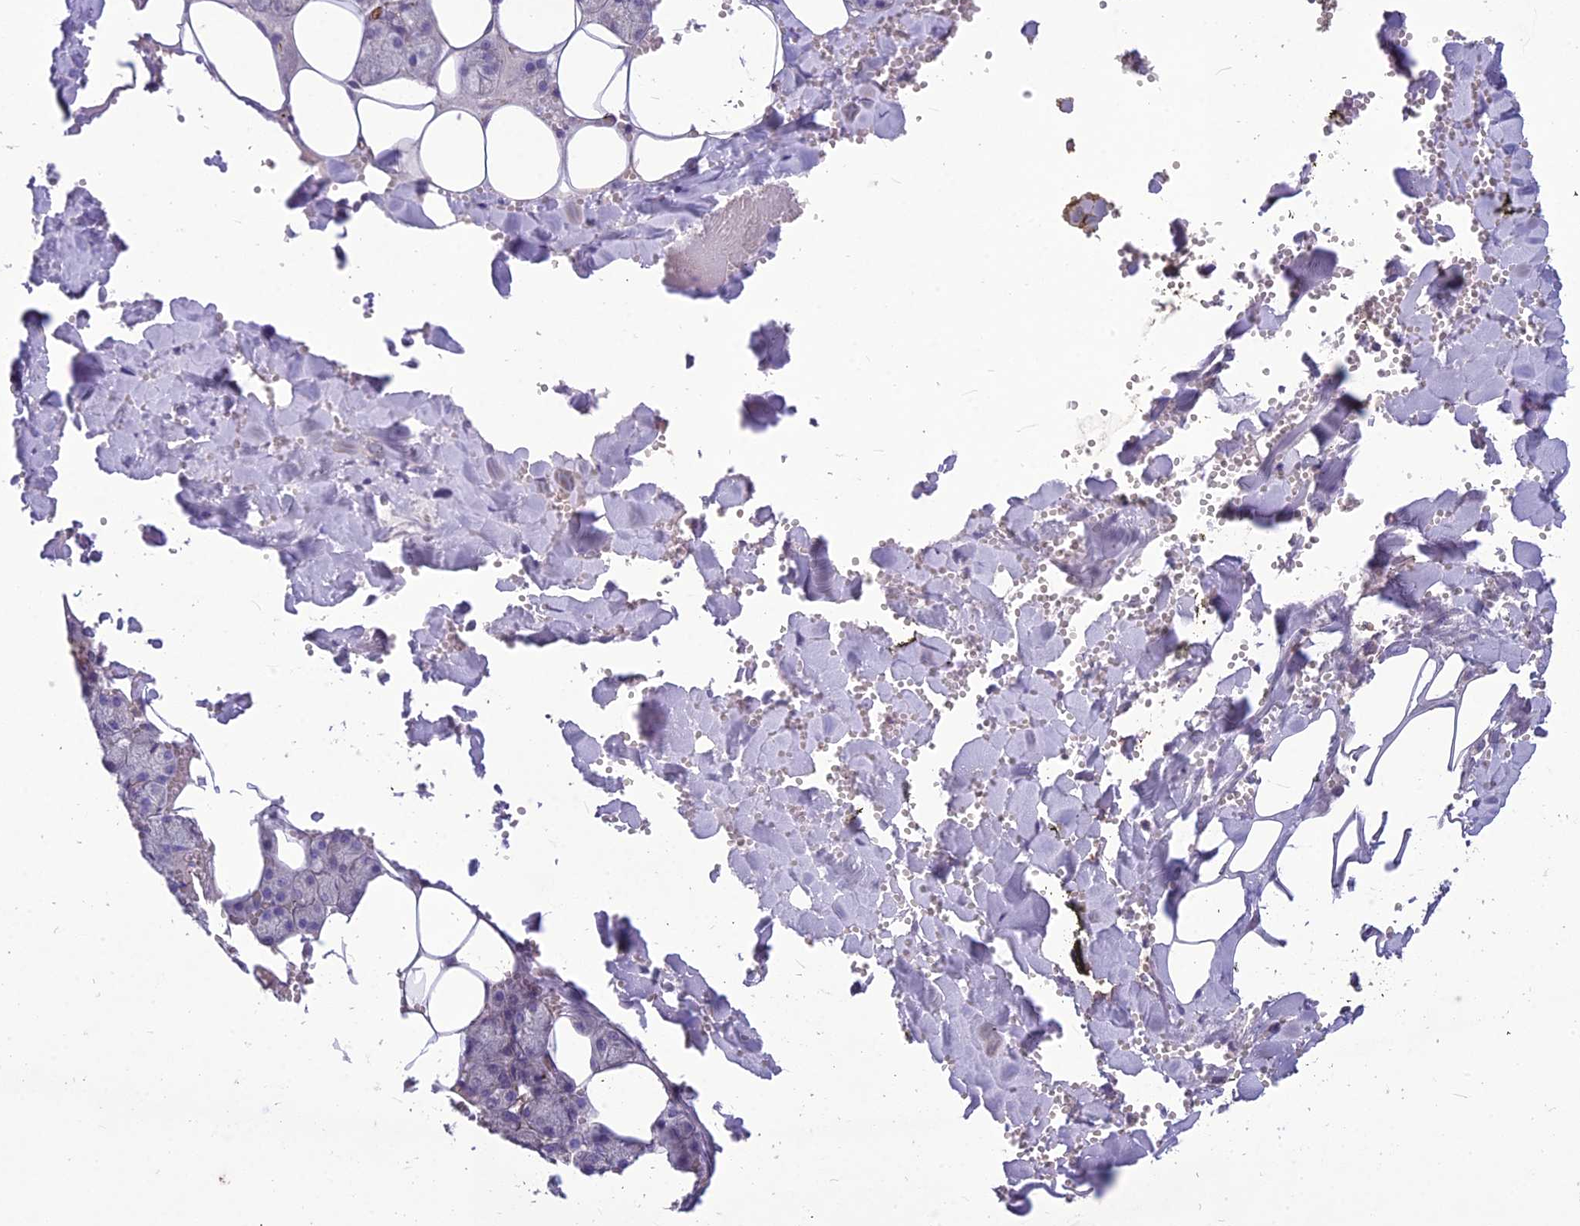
{"staining": {"intensity": "negative", "quantity": "none", "location": "none"}, "tissue": "salivary gland", "cell_type": "Glandular cells", "image_type": "normal", "snomed": [{"axis": "morphology", "description": "Normal tissue, NOS"}, {"axis": "topography", "description": "Salivary gland"}], "caption": "This image is of unremarkable salivary gland stained with immunohistochemistry (IHC) to label a protein in brown with the nuclei are counter-stained blue. There is no expression in glandular cells. (DAB immunohistochemistry, high magnification).", "gene": "CLUH", "patient": {"sex": "male", "age": 62}}